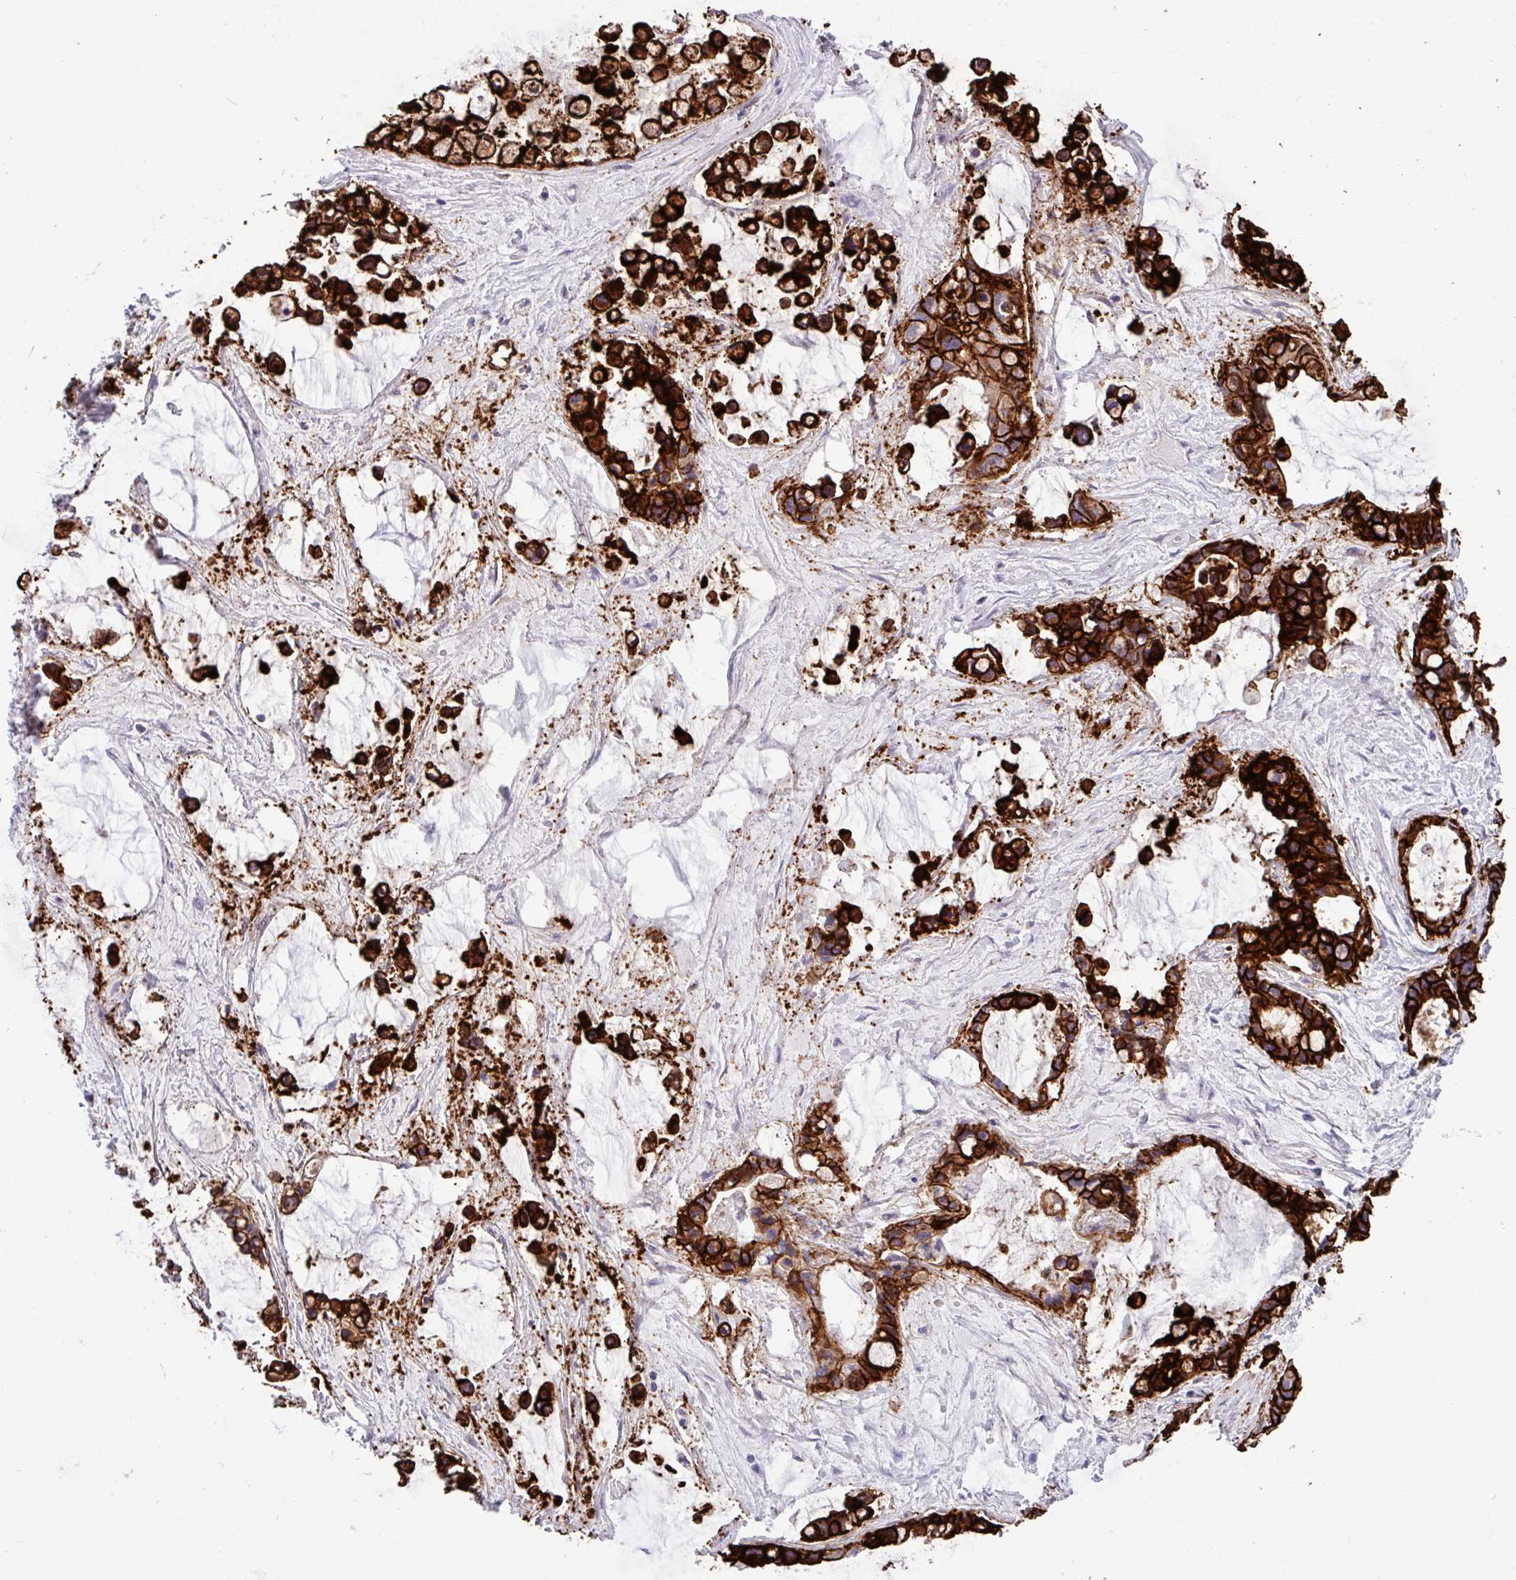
{"staining": {"intensity": "strong", "quantity": ">75%", "location": "cytoplasmic/membranous"}, "tissue": "ovarian cancer", "cell_type": "Tumor cells", "image_type": "cancer", "snomed": [{"axis": "morphology", "description": "Cystadenocarcinoma, mucinous, NOS"}, {"axis": "topography", "description": "Ovary"}], "caption": "IHC of human mucinous cystadenocarcinoma (ovarian) shows high levels of strong cytoplasmic/membranous staining in about >75% of tumor cells.", "gene": "EPCAM", "patient": {"sex": "female", "age": 63}}